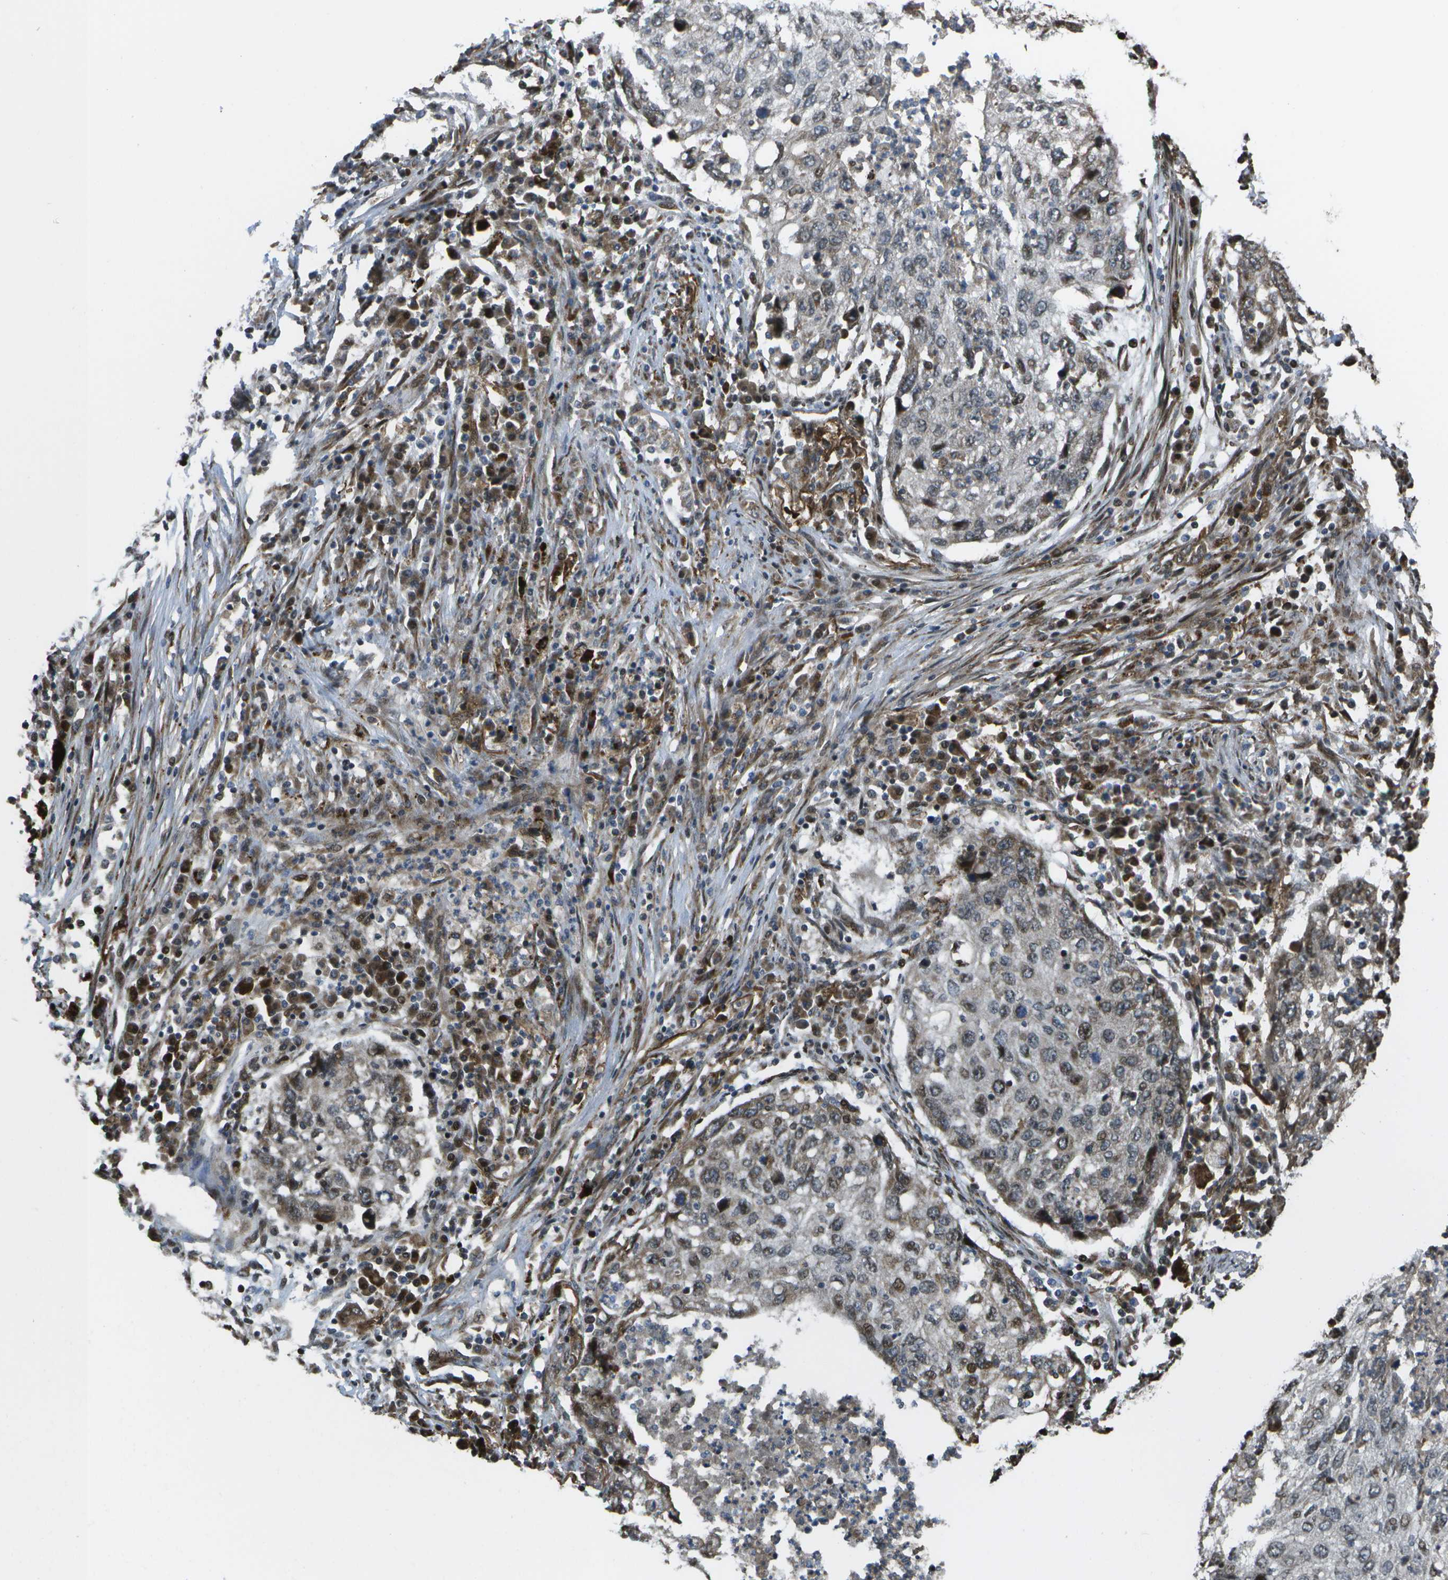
{"staining": {"intensity": "moderate", "quantity": "<25%", "location": "nuclear"}, "tissue": "lung cancer", "cell_type": "Tumor cells", "image_type": "cancer", "snomed": [{"axis": "morphology", "description": "Squamous cell carcinoma, NOS"}, {"axis": "topography", "description": "Lung"}], "caption": "The immunohistochemical stain highlights moderate nuclear staining in tumor cells of lung cancer (squamous cell carcinoma) tissue. The staining is performed using DAB (3,3'-diaminobenzidine) brown chromogen to label protein expression. The nuclei are counter-stained blue using hematoxylin.", "gene": "AXIN2", "patient": {"sex": "female", "age": 63}}